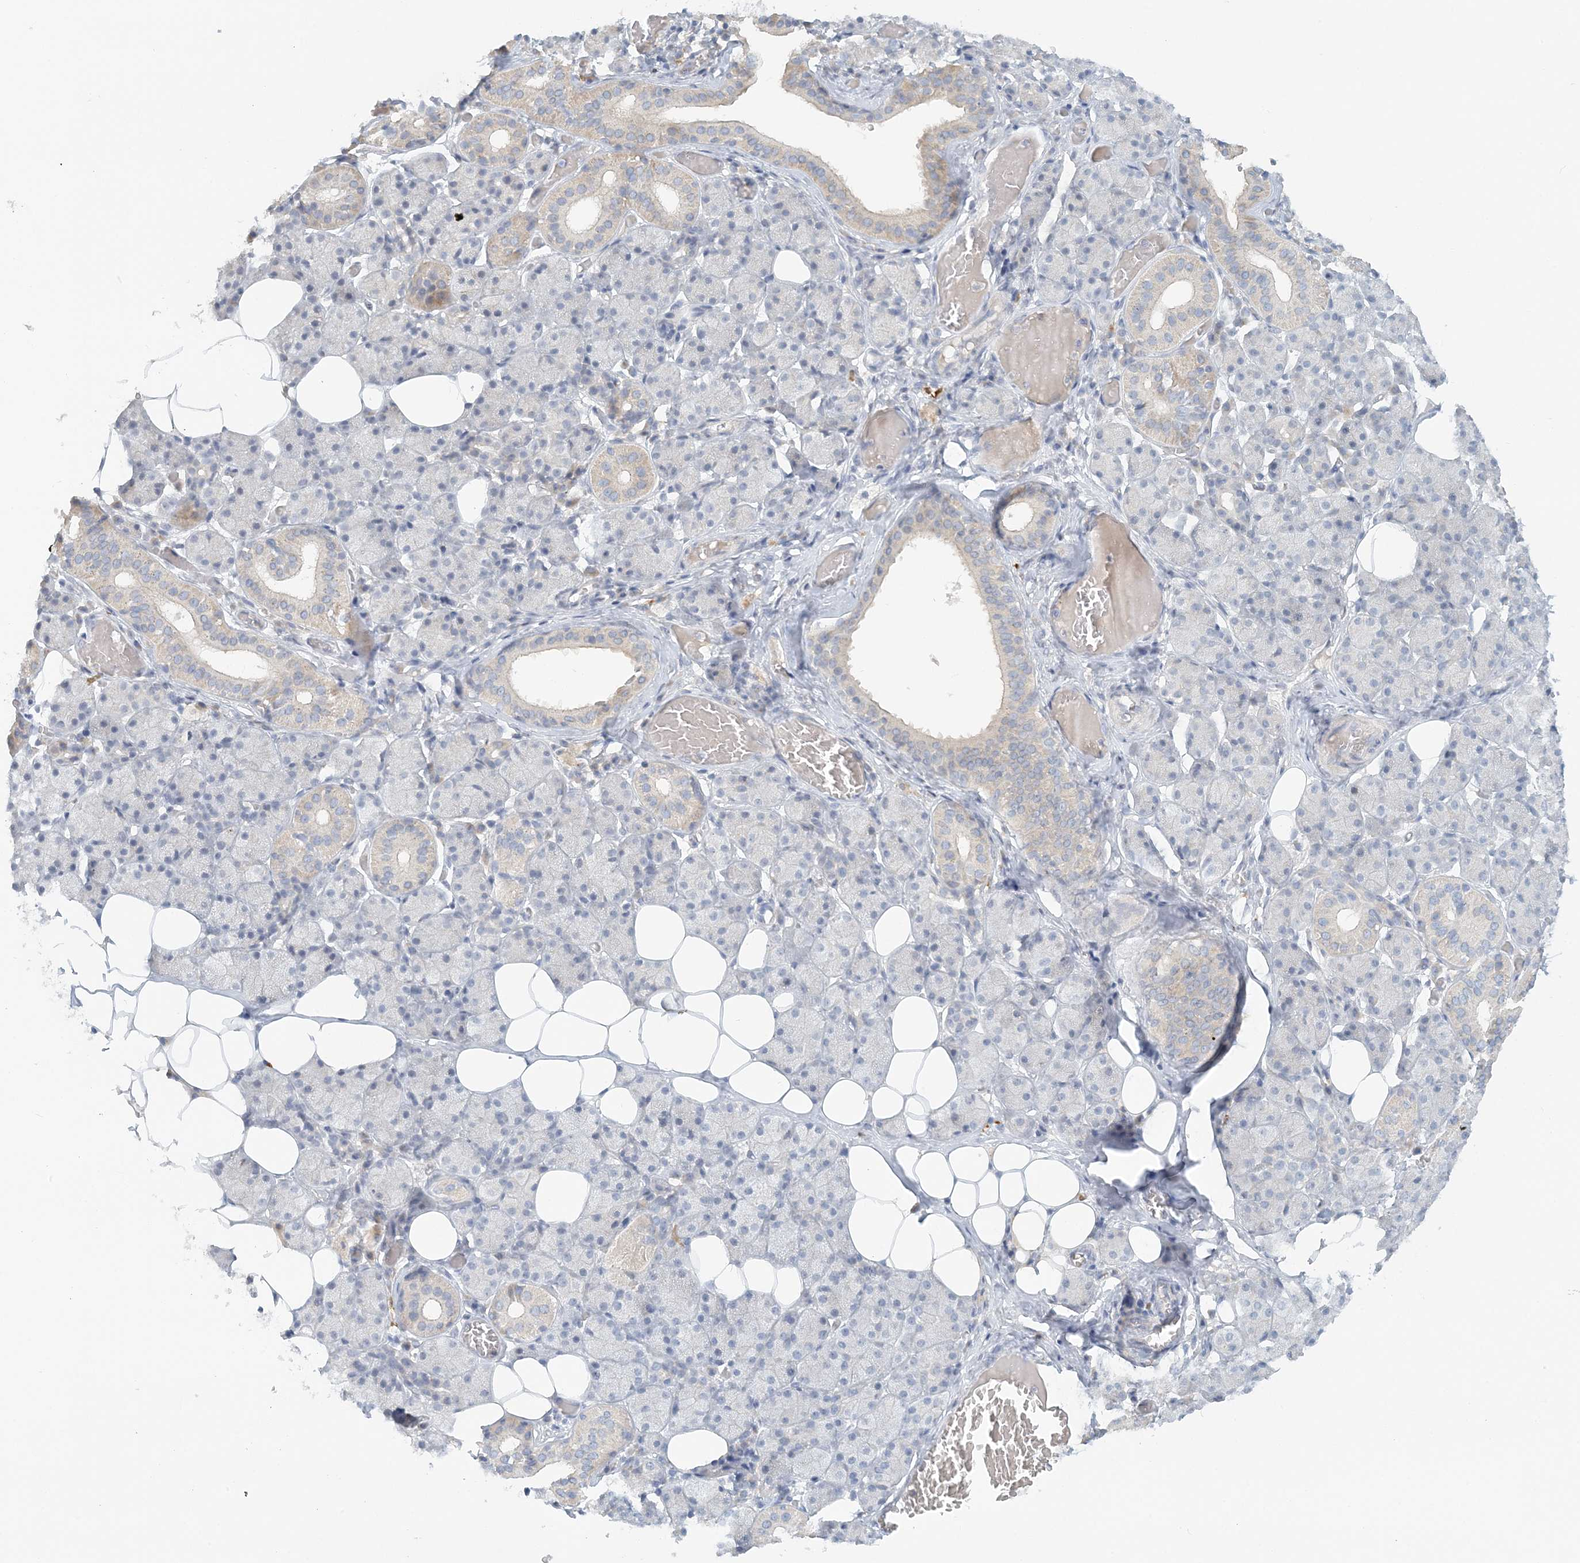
{"staining": {"intensity": "weak", "quantity": "<25%", "location": "cytoplasmic/membranous"}, "tissue": "salivary gland", "cell_type": "Glandular cells", "image_type": "normal", "snomed": [{"axis": "morphology", "description": "Normal tissue, NOS"}, {"axis": "topography", "description": "Salivary gland"}], "caption": "This is a histopathology image of immunohistochemistry (IHC) staining of benign salivary gland, which shows no positivity in glandular cells. (Brightfield microscopy of DAB IHC at high magnification).", "gene": "NAA11", "patient": {"sex": "female", "age": 33}}